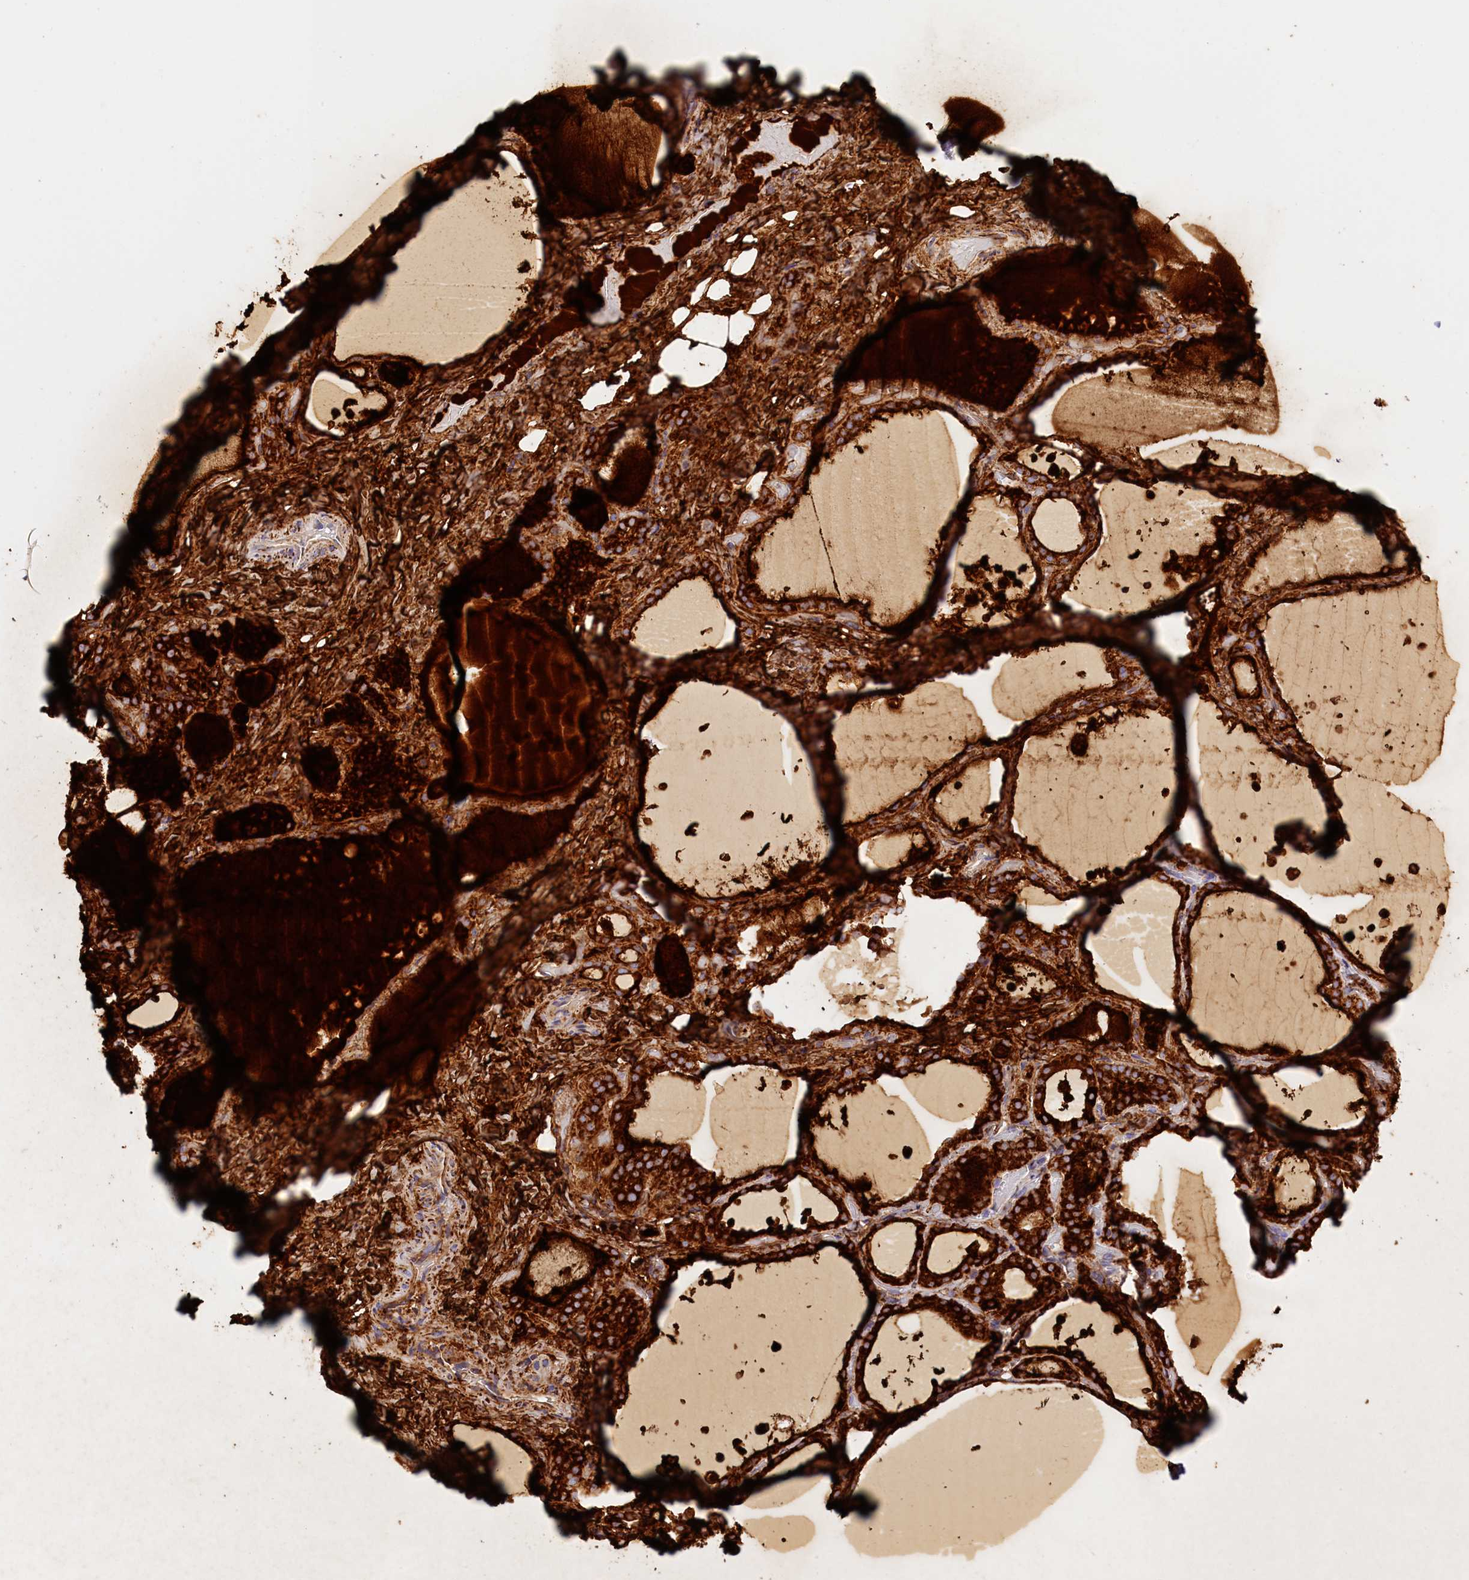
{"staining": {"intensity": "strong", "quantity": ">75%", "location": "cytoplasmic/membranous"}, "tissue": "thyroid gland", "cell_type": "Glandular cells", "image_type": "normal", "snomed": [{"axis": "morphology", "description": "Normal tissue, NOS"}, {"axis": "topography", "description": "Thyroid gland"}], "caption": "This image exhibits immunohistochemistry (IHC) staining of unremarkable thyroid gland, with high strong cytoplasmic/membranous expression in approximately >75% of glandular cells.", "gene": "AKTIP", "patient": {"sex": "female", "age": 44}}